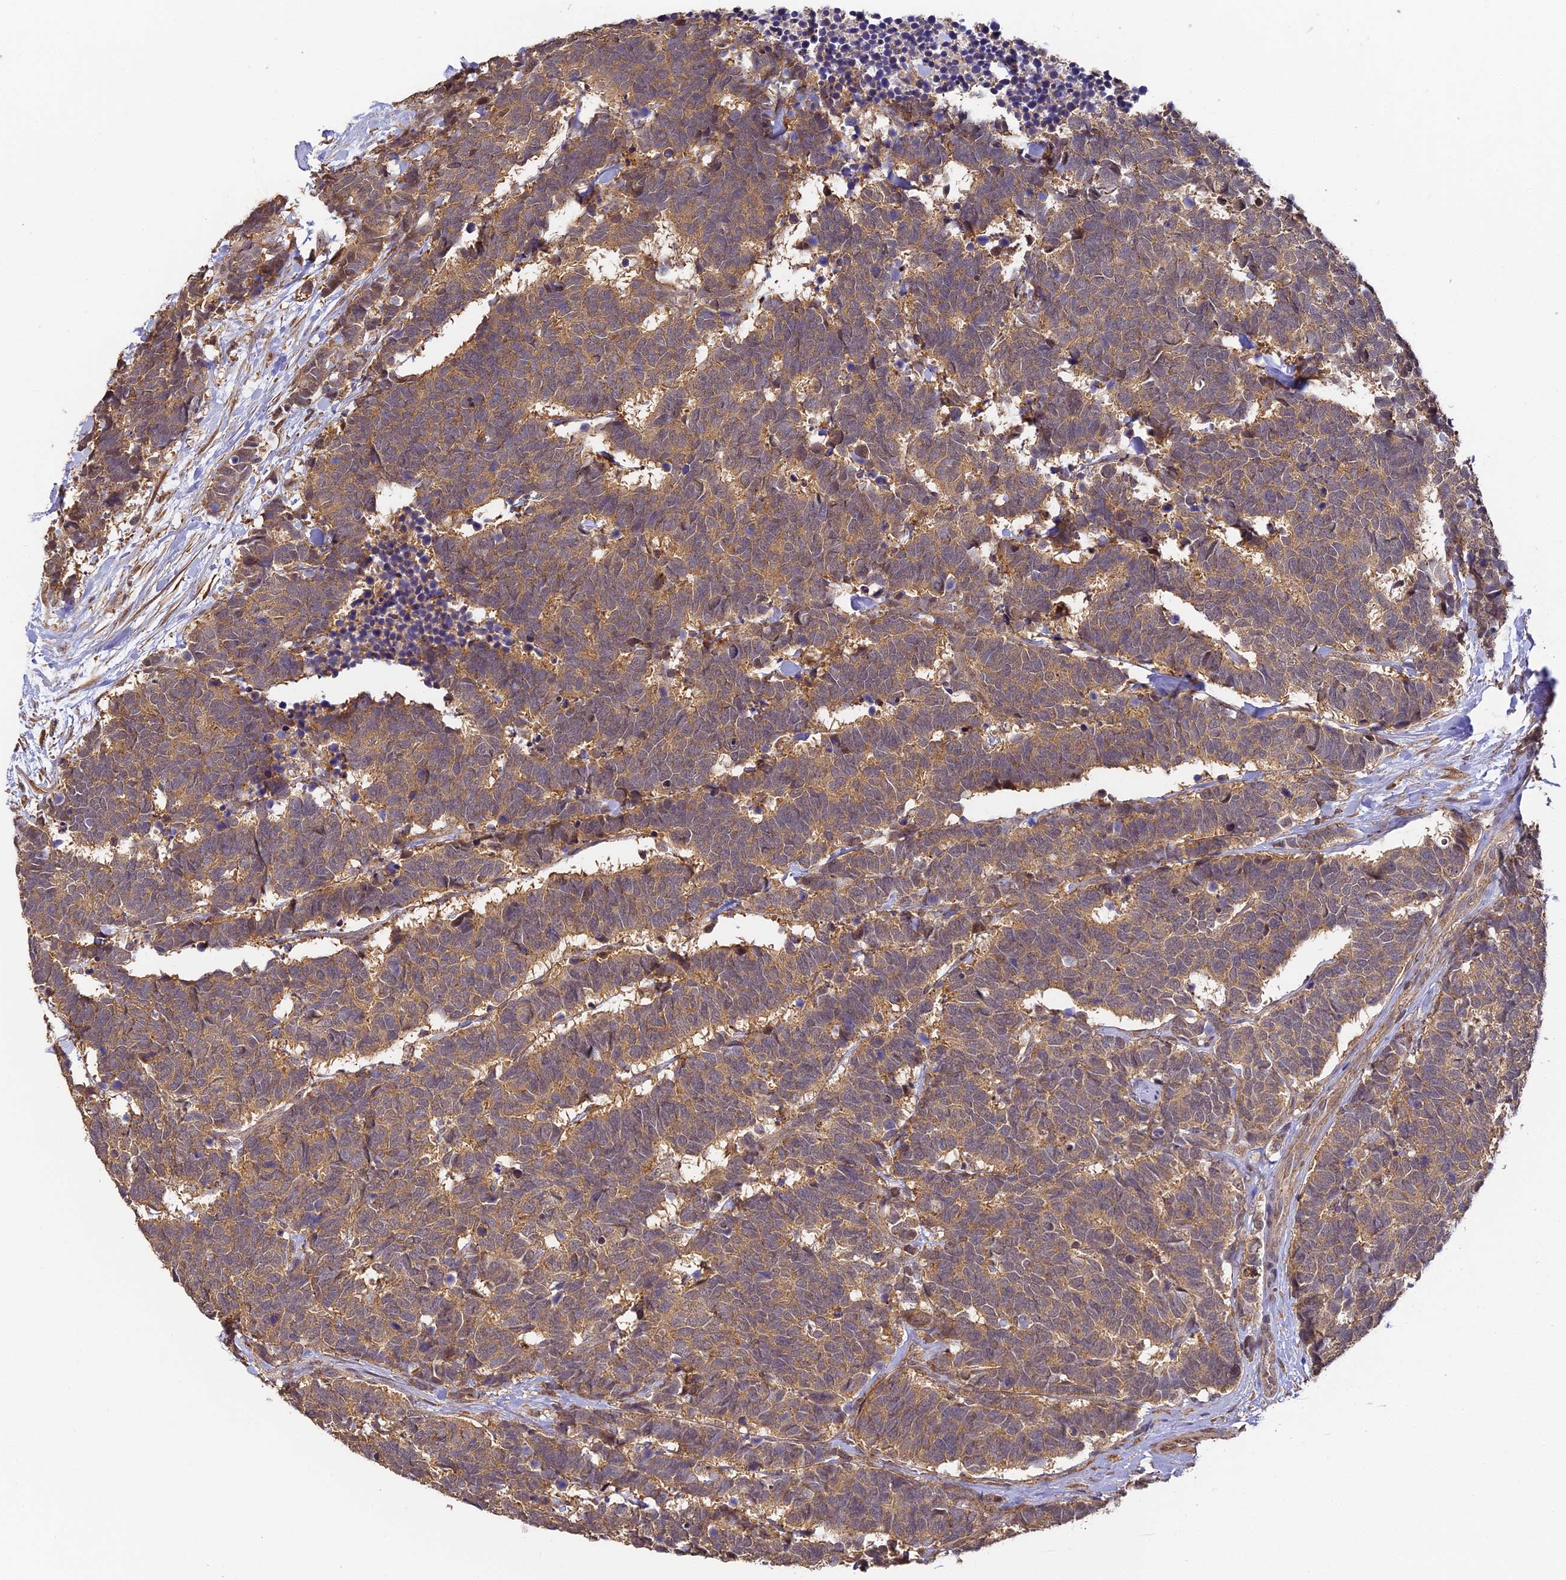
{"staining": {"intensity": "moderate", "quantity": ">75%", "location": "cytoplasmic/membranous"}, "tissue": "carcinoid", "cell_type": "Tumor cells", "image_type": "cancer", "snomed": [{"axis": "morphology", "description": "Carcinoma, NOS"}, {"axis": "morphology", "description": "Carcinoid, malignant, NOS"}, {"axis": "topography", "description": "Urinary bladder"}], "caption": "This is a photomicrograph of IHC staining of carcinoid, which shows moderate staining in the cytoplasmic/membranous of tumor cells.", "gene": "ZNF443", "patient": {"sex": "male", "age": 57}}